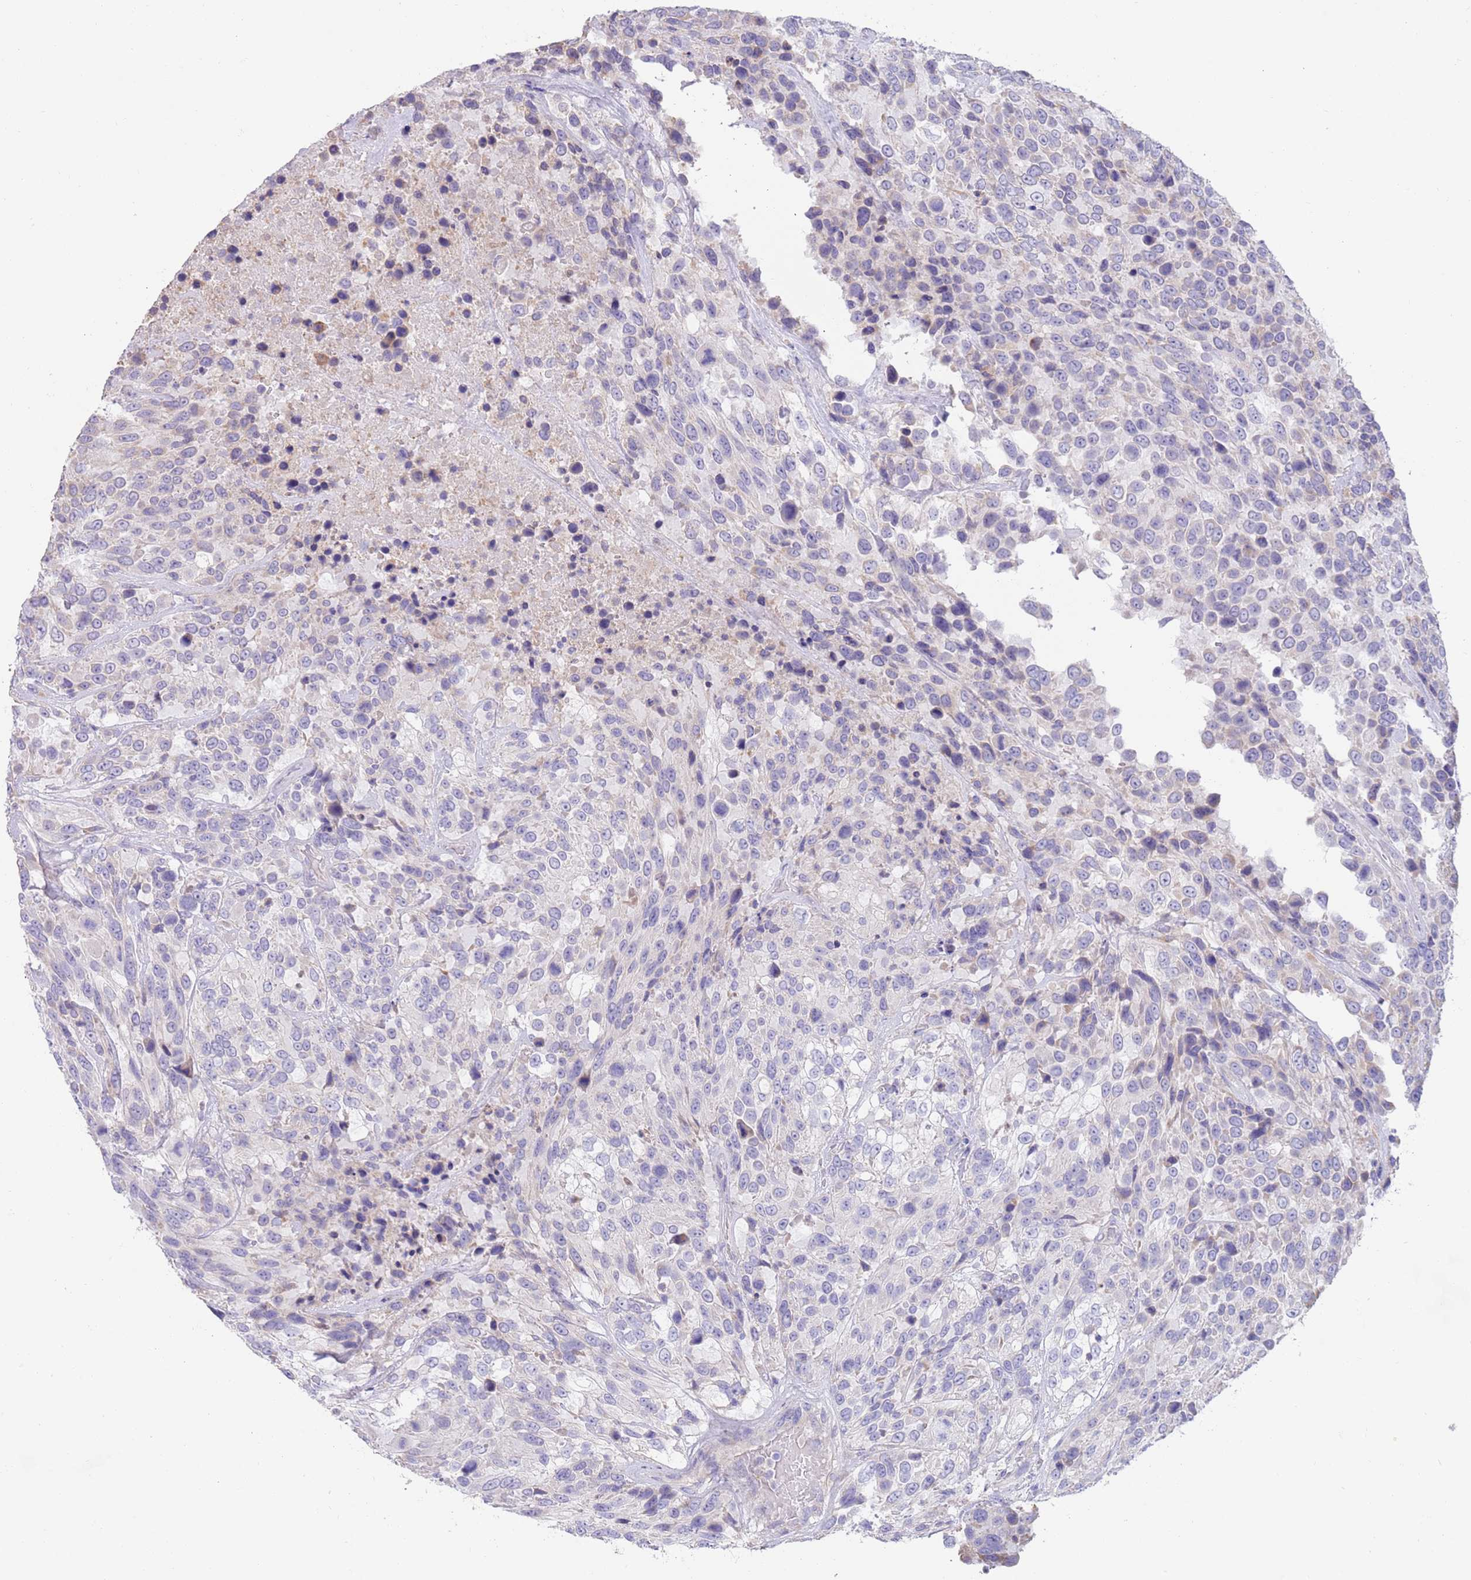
{"staining": {"intensity": "moderate", "quantity": "25%-75%", "location": "cytoplasmic/membranous"}, "tissue": "urothelial cancer", "cell_type": "Tumor cells", "image_type": "cancer", "snomed": [{"axis": "morphology", "description": "Urothelial carcinoma, High grade"}, {"axis": "topography", "description": "Urinary bladder"}], "caption": "Protein staining exhibits moderate cytoplasmic/membranous expression in about 25%-75% of tumor cells in urothelial cancer.", "gene": "CCDC149", "patient": {"sex": "male", "age": 56}}